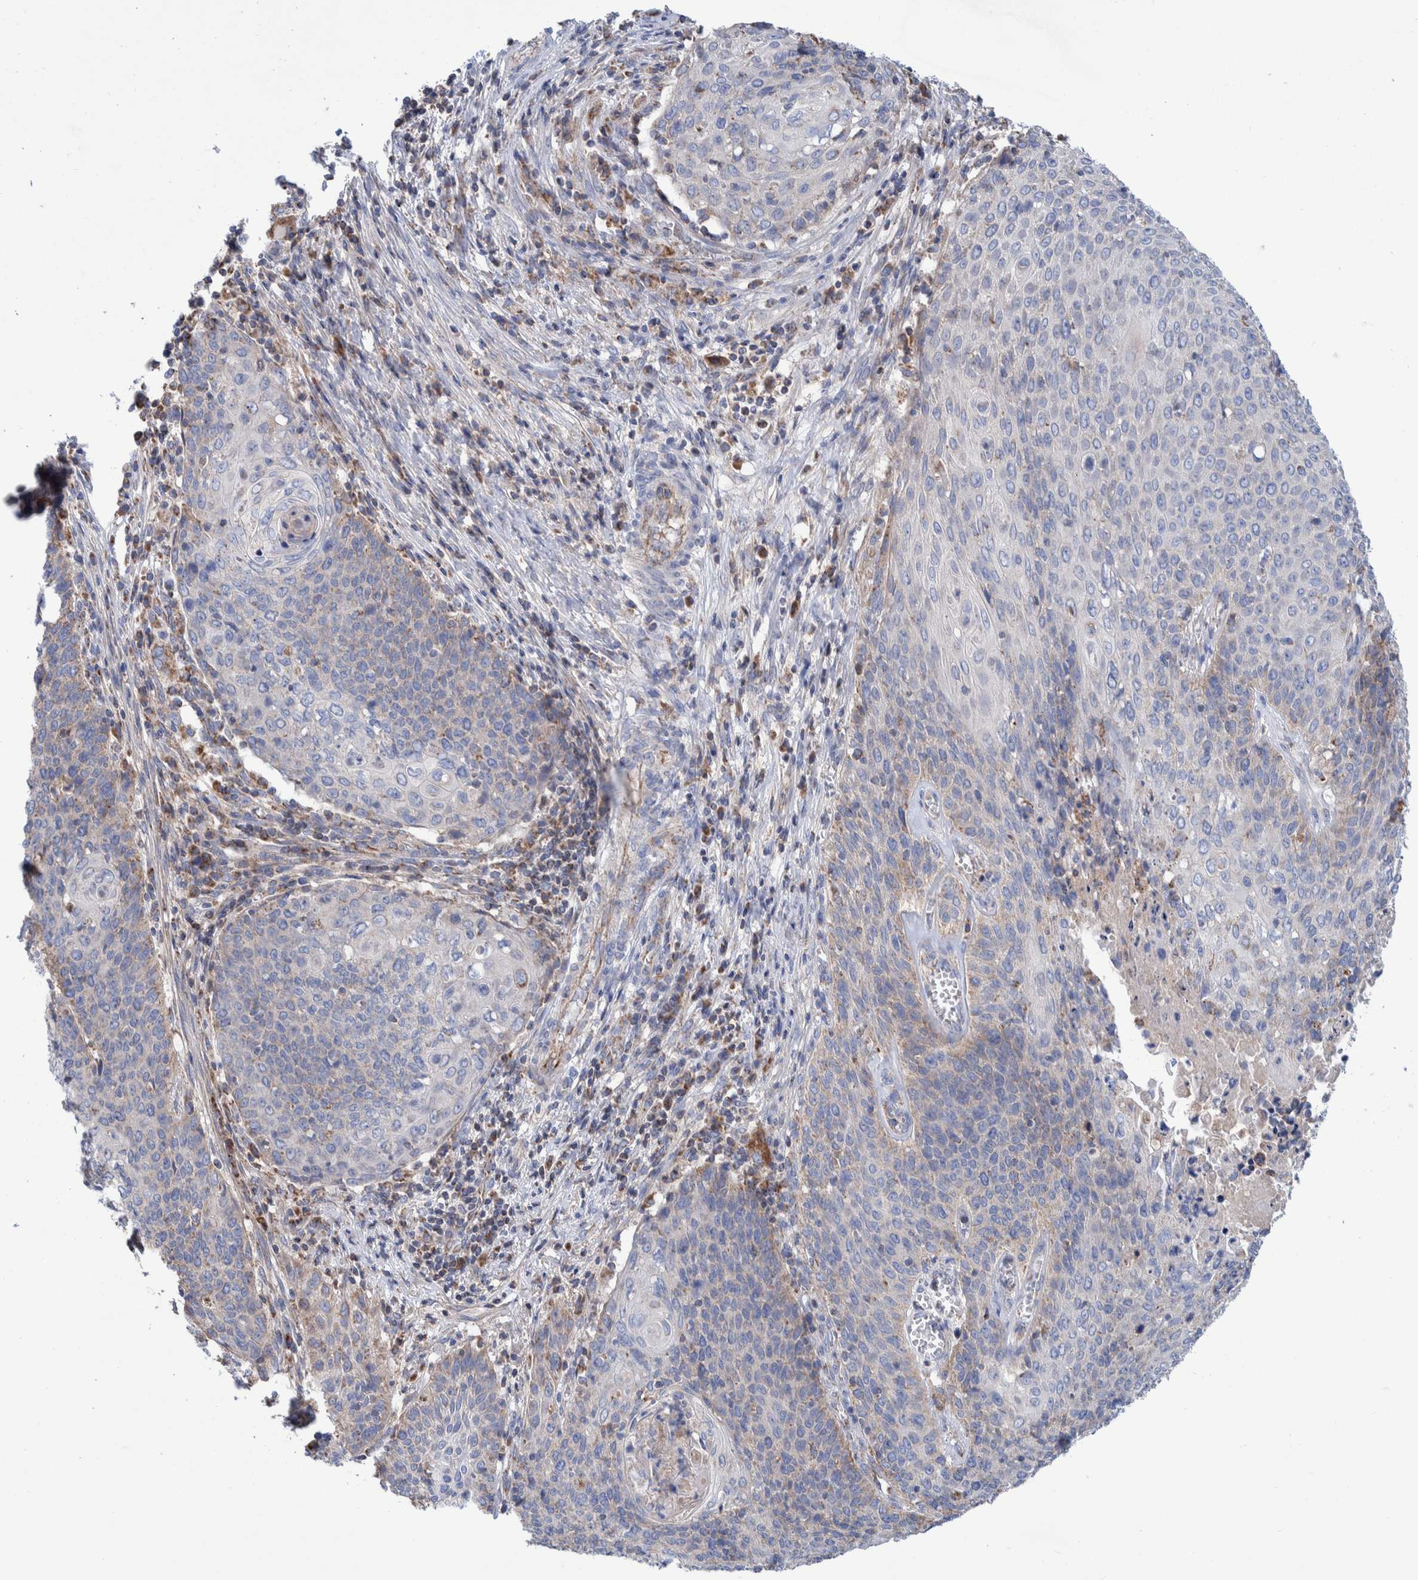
{"staining": {"intensity": "negative", "quantity": "none", "location": "none"}, "tissue": "cervical cancer", "cell_type": "Tumor cells", "image_type": "cancer", "snomed": [{"axis": "morphology", "description": "Squamous cell carcinoma, NOS"}, {"axis": "topography", "description": "Cervix"}], "caption": "This is an IHC histopathology image of cervical cancer (squamous cell carcinoma). There is no positivity in tumor cells.", "gene": "DECR1", "patient": {"sex": "female", "age": 39}}